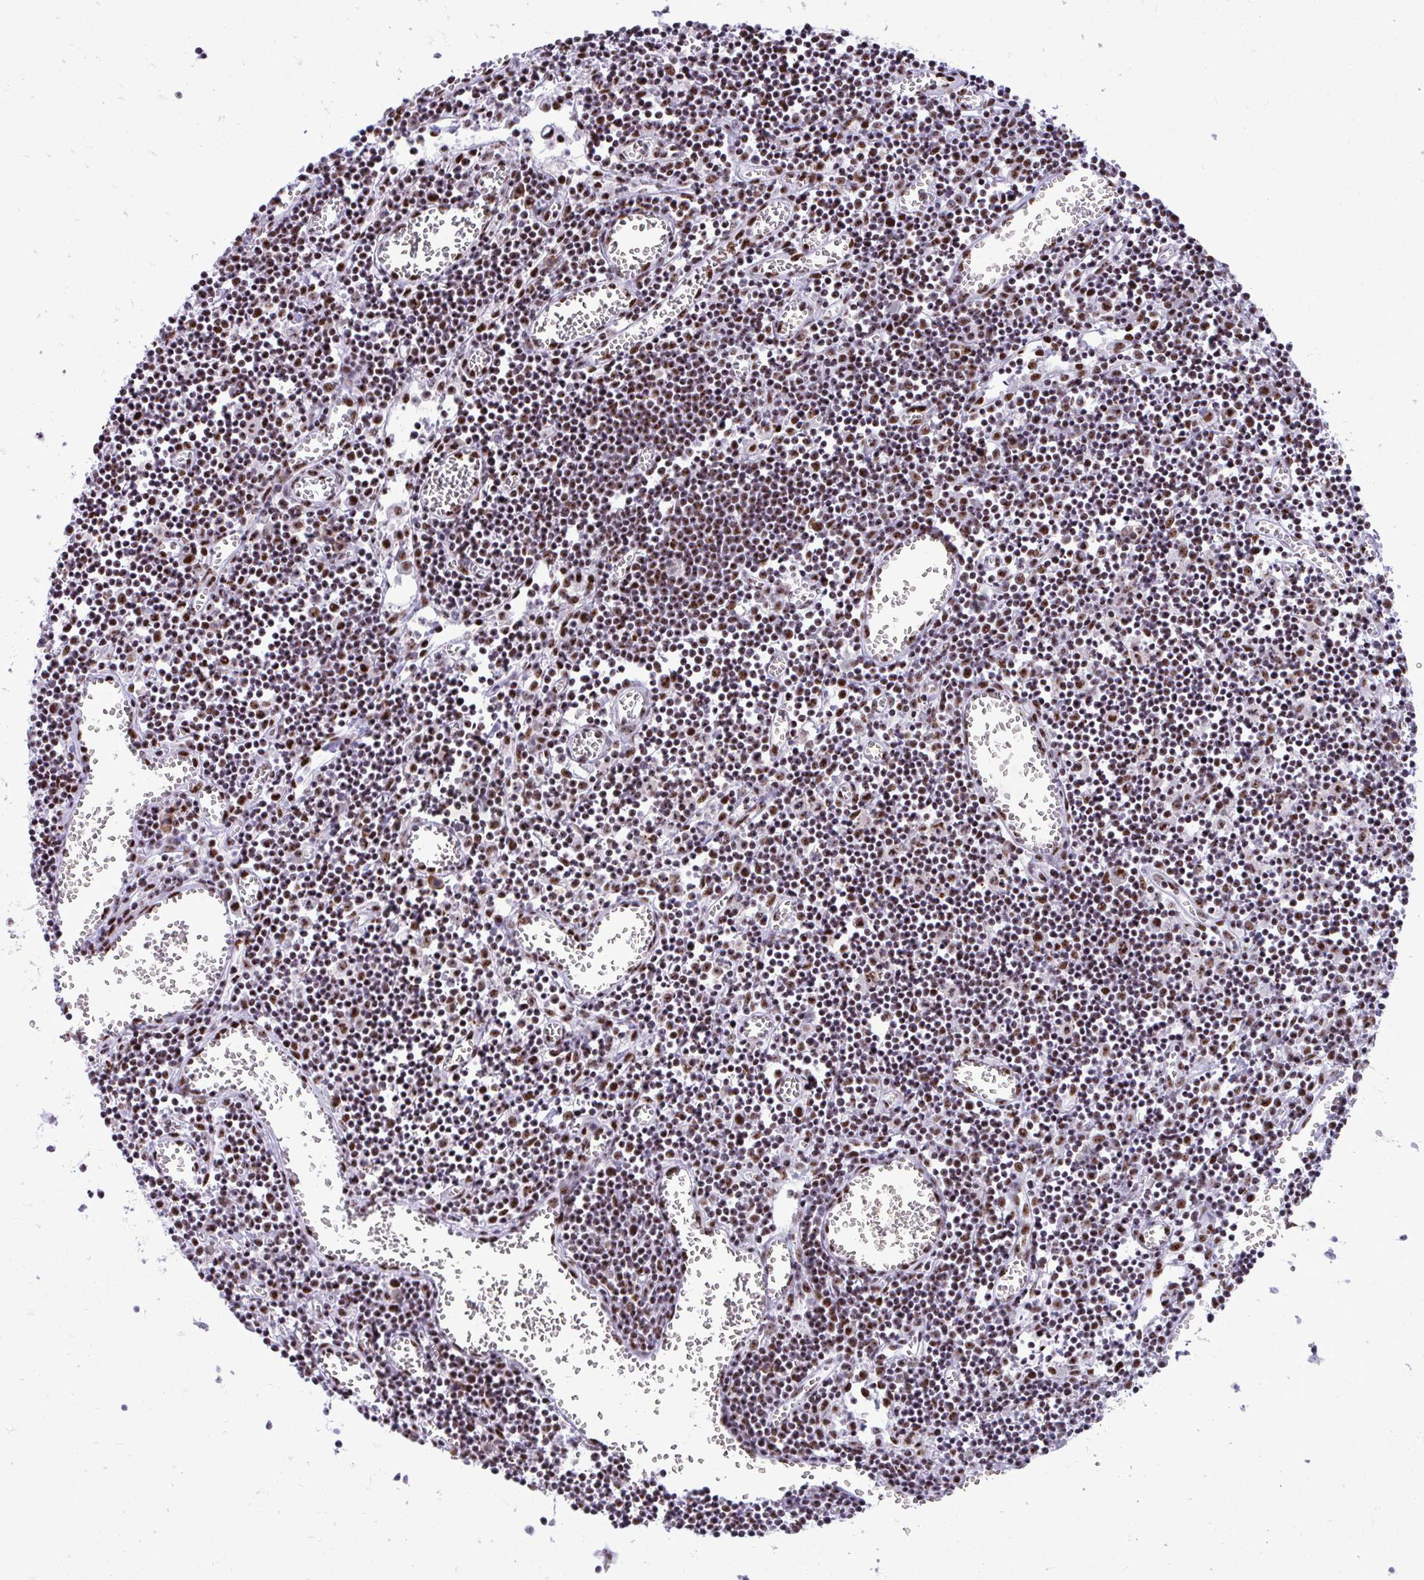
{"staining": {"intensity": "moderate", "quantity": "25%-75%", "location": "nuclear"}, "tissue": "lymph node", "cell_type": "Non-germinal center cells", "image_type": "normal", "snomed": [{"axis": "morphology", "description": "Normal tissue, NOS"}, {"axis": "topography", "description": "Lymph node"}], "caption": "The histopathology image demonstrates immunohistochemical staining of normal lymph node. There is moderate nuclear positivity is present in about 25%-75% of non-germinal center cells.", "gene": "PELP1", "patient": {"sex": "male", "age": 66}}